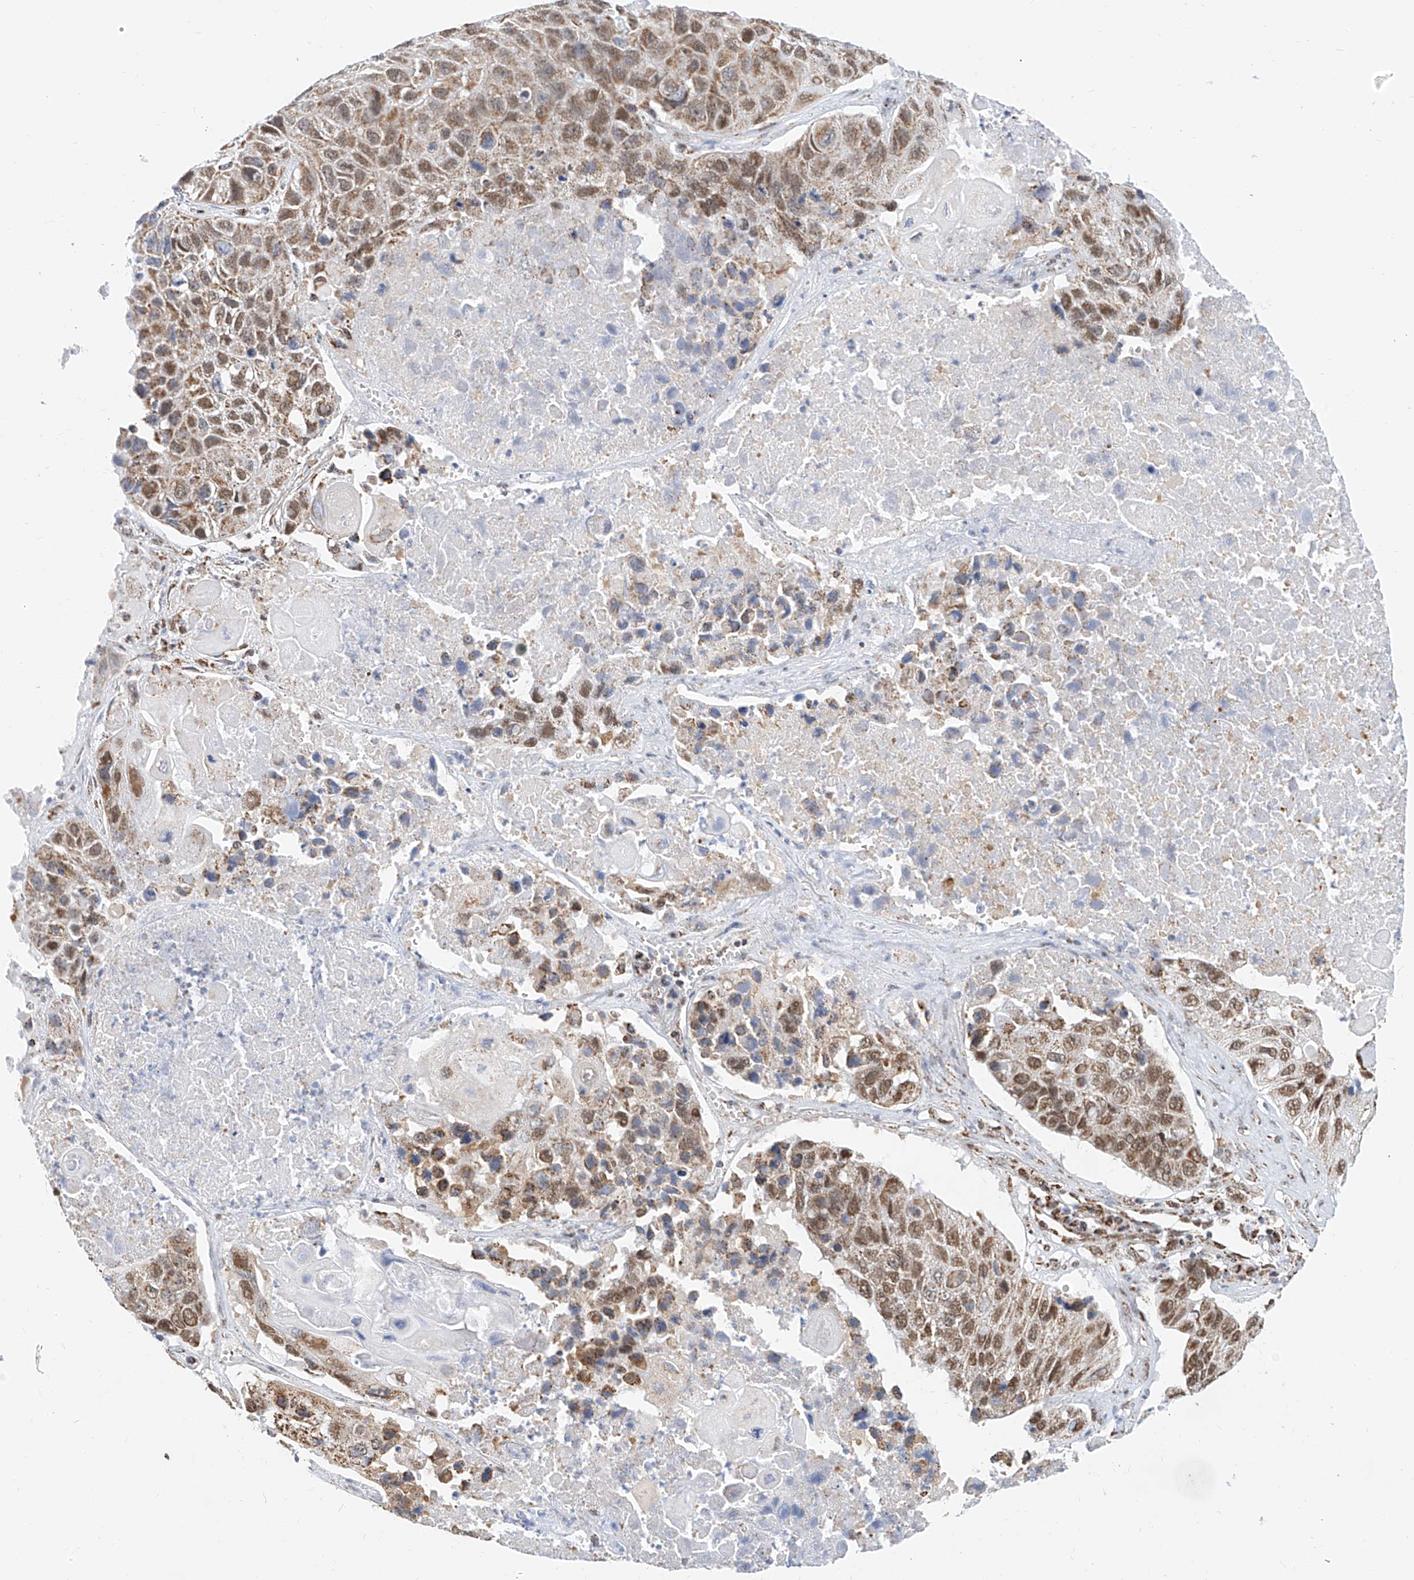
{"staining": {"intensity": "moderate", "quantity": ">75%", "location": "cytoplasmic/membranous,nuclear"}, "tissue": "lung cancer", "cell_type": "Tumor cells", "image_type": "cancer", "snomed": [{"axis": "morphology", "description": "Squamous cell carcinoma, NOS"}, {"axis": "topography", "description": "Lung"}], "caption": "Protein positivity by immunohistochemistry (IHC) demonstrates moderate cytoplasmic/membranous and nuclear expression in about >75% of tumor cells in squamous cell carcinoma (lung). (IHC, brightfield microscopy, high magnification).", "gene": "NALCN", "patient": {"sex": "male", "age": 61}}